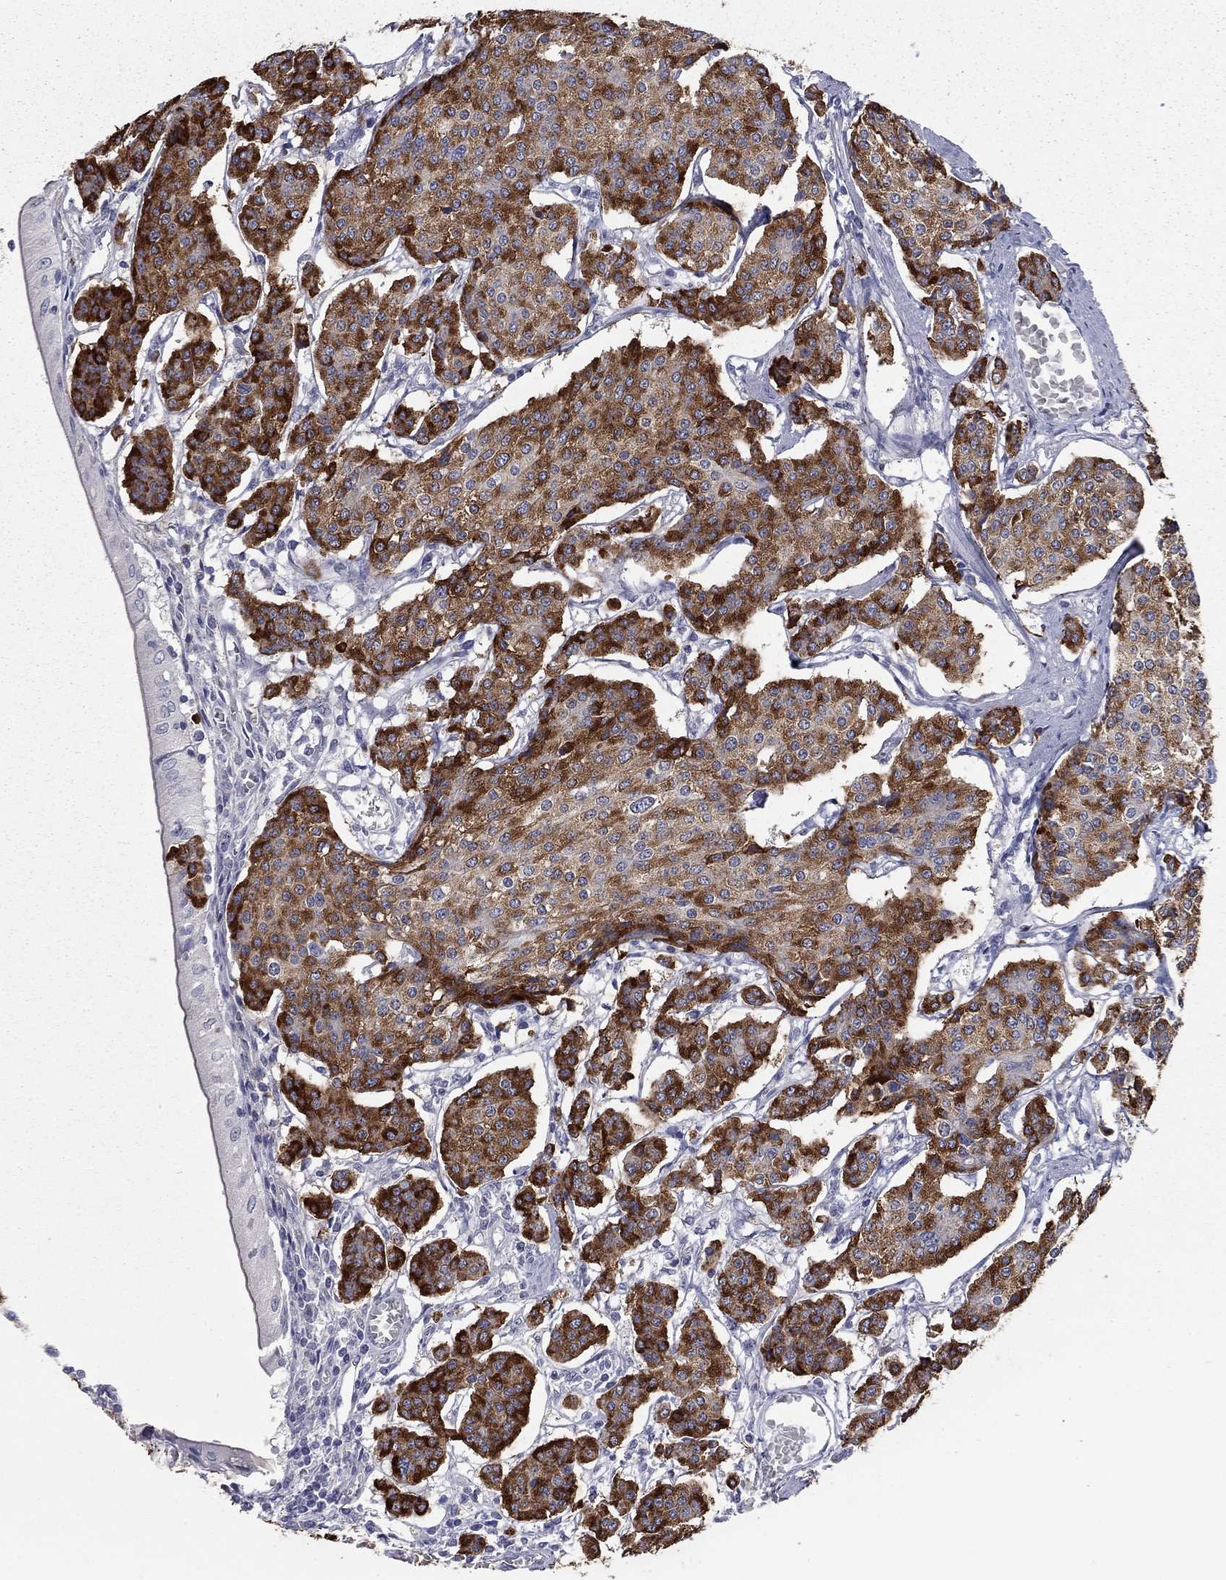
{"staining": {"intensity": "strong", "quantity": ">75%", "location": "cytoplasmic/membranous"}, "tissue": "carcinoid", "cell_type": "Tumor cells", "image_type": "cancer", "snomed": [{"axis": "morphology", "description": "Carcinoid, malignant, NOS"}, {"axis": "topography", "description": "Small intestine"}], "caption": "This micrograph demonstrates immunohistochemistry (IHC) staining of human carcinoid, with high strong cytoplasmic/membranous expression in approximately >75% of tumor cells.", "gene": "TAC1", "patient": {"sex": "female", "age": 65}}